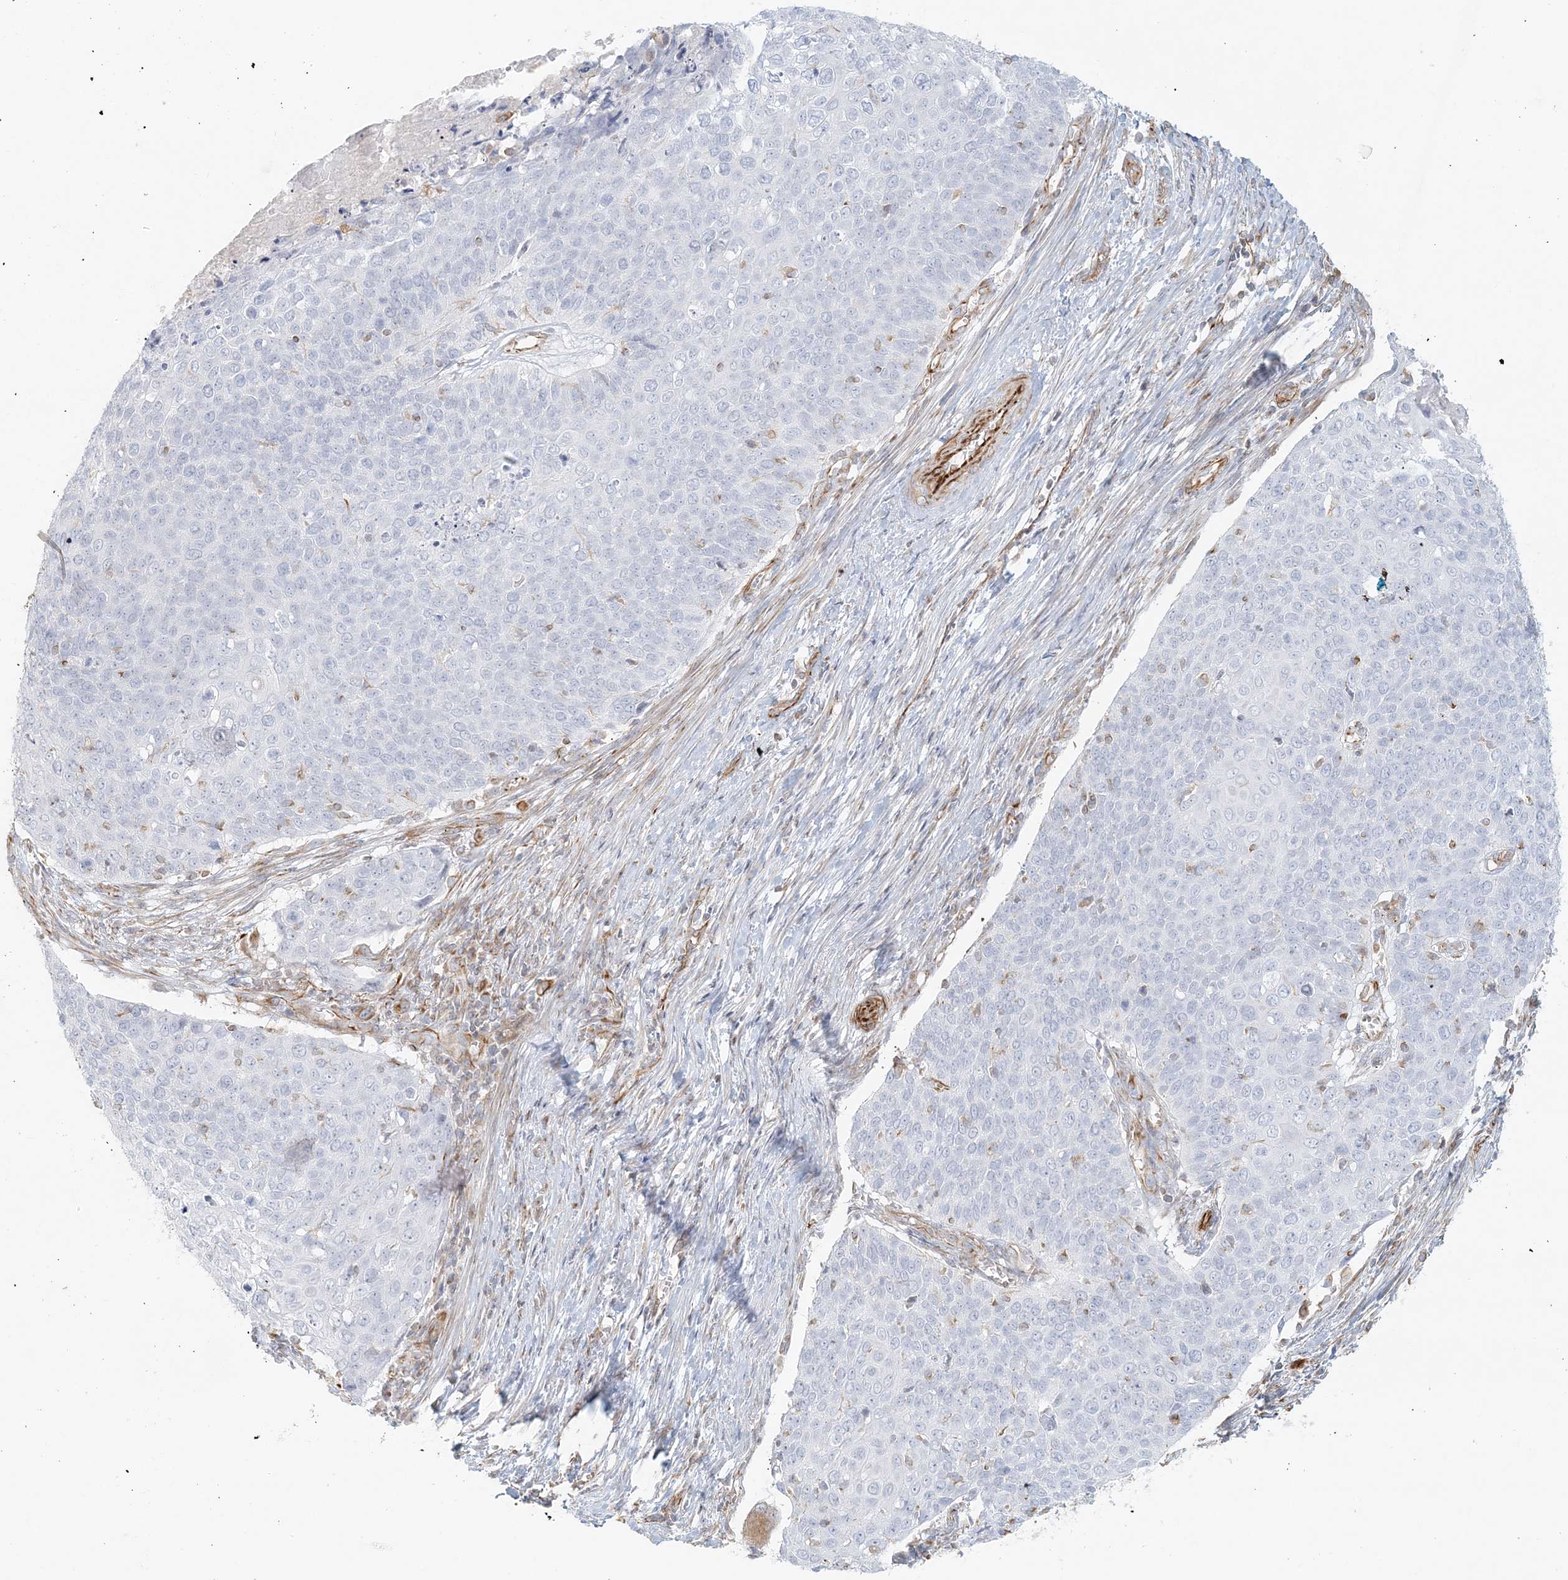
{"staining": {"intensity": "negative", "quantity": "none", "location": "none"}, "tissue": "cervical cancer", "cell_type": "Tumor cells", "image_type": "cancer", "snomed": [{"axis": "morphology", "description": "Squamous cell carcinoma, NOS"}, {"axis": "topography", "description": "Cervix"}], "caption": "Immunohistochemistry (IHC) histopathology image of neoplastic tissue: human squamous cell carcinoma (cervical) stained with DAB displays no significant protein positivity in tumor cells.", "gene": "DMRTB1", "patient": {"sex": "female", "age": 39}}